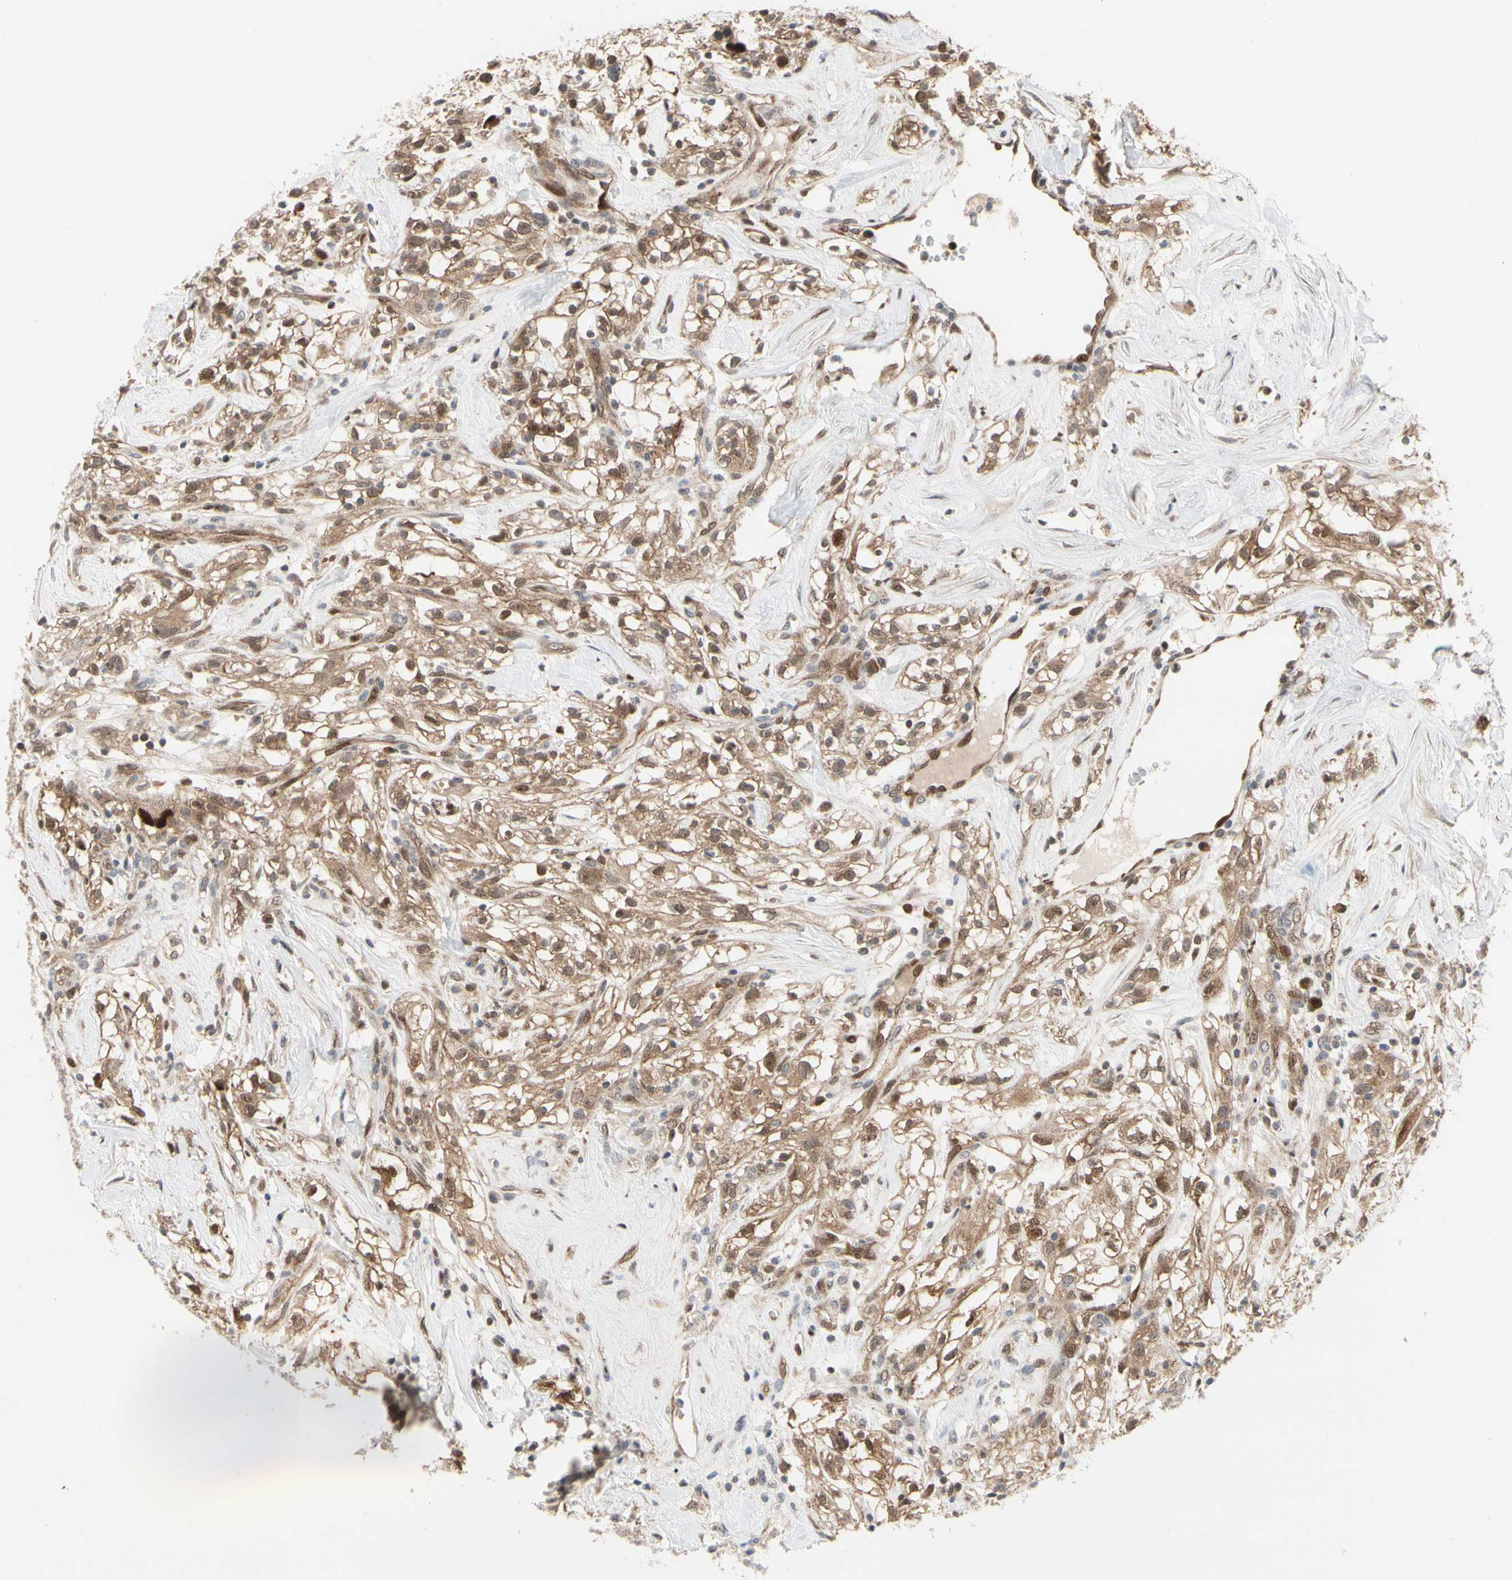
{"staining": {"intensity": "moderate", "quantity": ">75%", "location": "cytoplasmic/membranous,nuclear"}, "tissue": "renal cancer", "cell_type": "Tumor cells", "image_type": "cancer", "snomed": [{"axis": "morphology", "description": "Adenocarcinoma, NOS"}, {"axis": "topography", "description": "Kidney"}], "caption": "Protein staining displays moderate cytoplasmic/membranous and nuclear positivity in approximately >75% of tumor cells in renal adenocarcinoma.", "gene": "CDK5", "patient": {"sex": "female", "age": 60}}